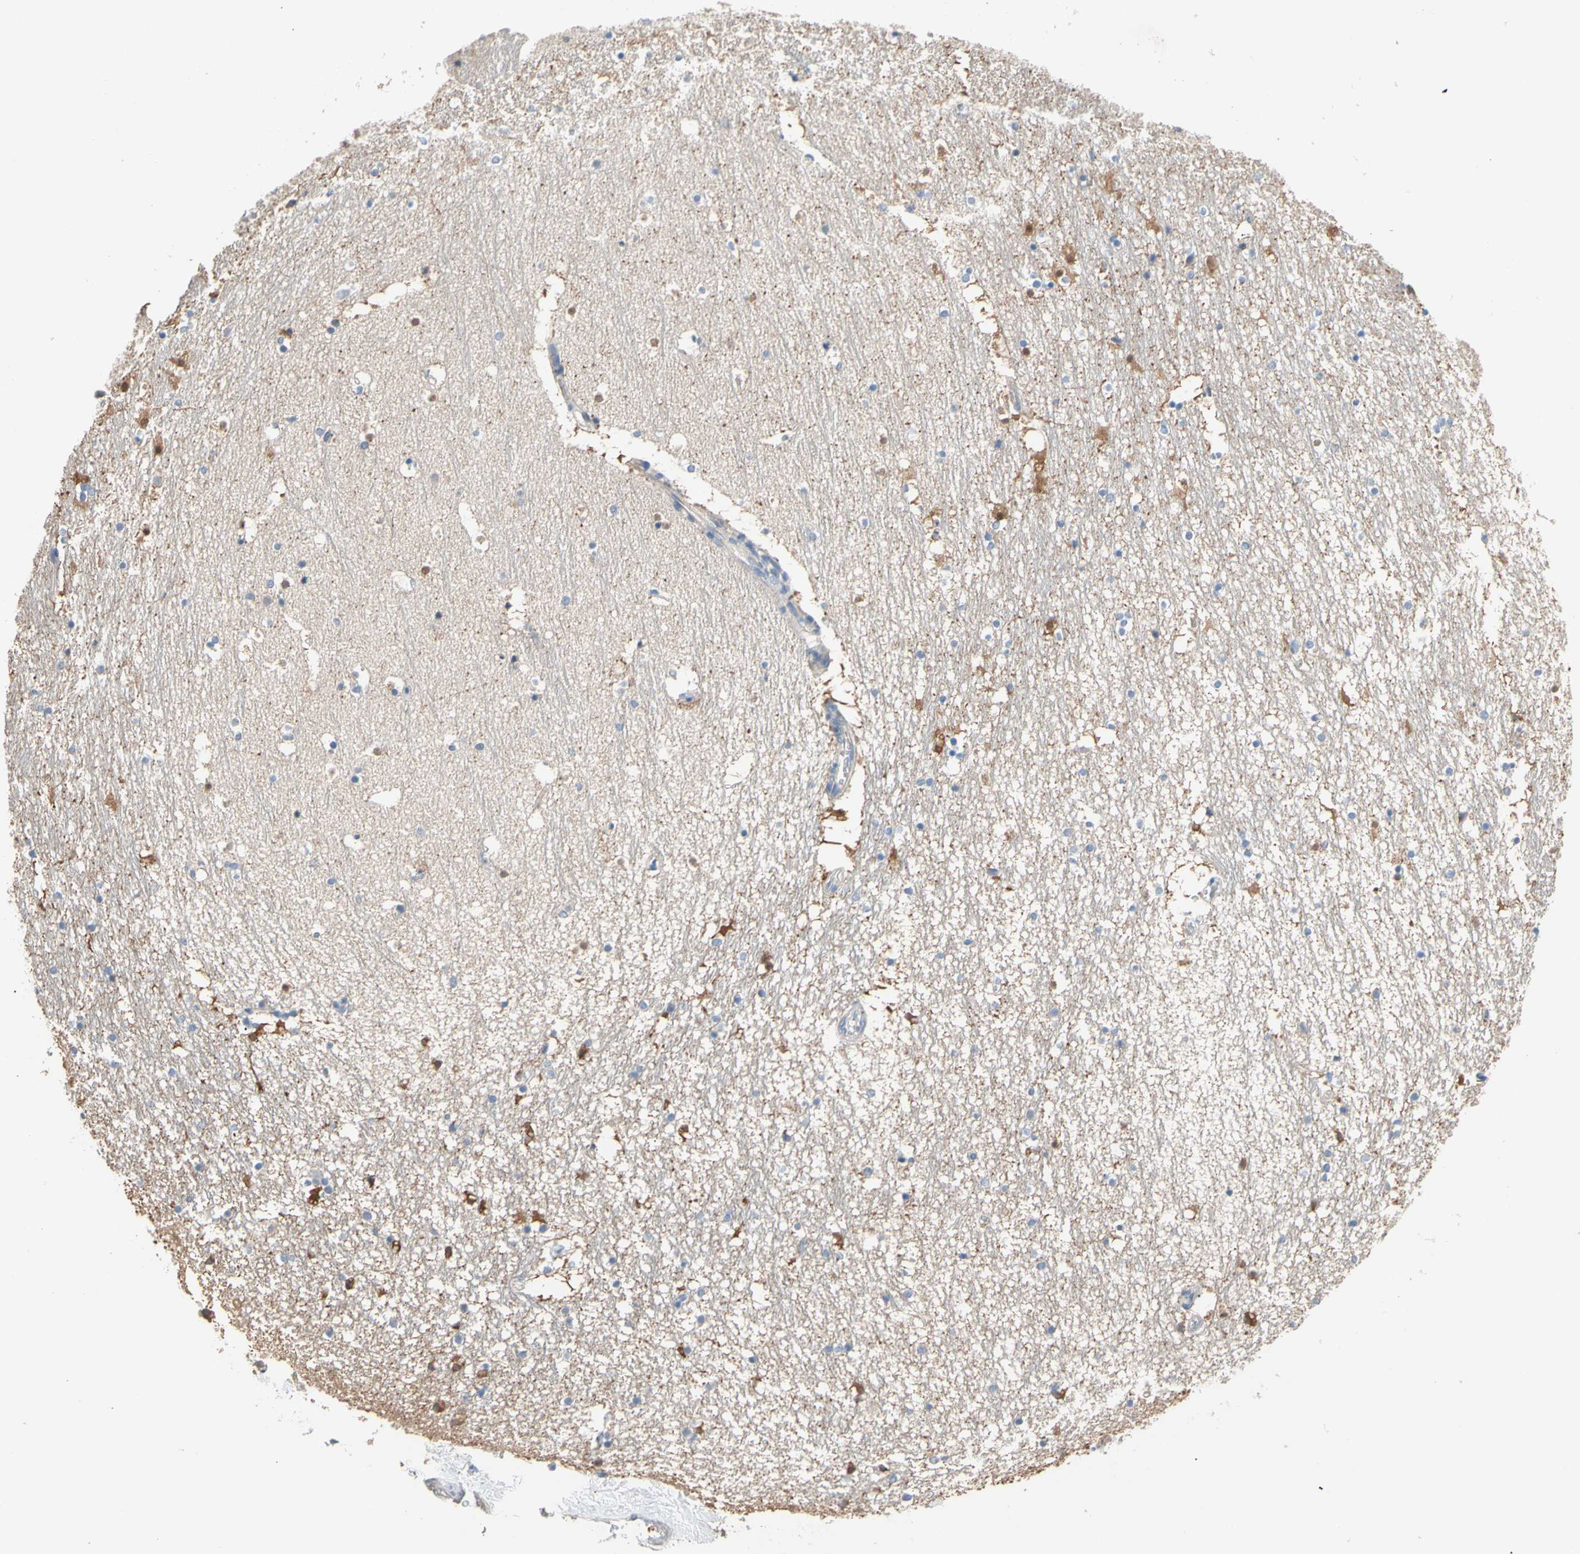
{"staining": {"intensity": "moderate", "quantity": "<25%", "location": "cytoplasmic/membranous,nuclear"}, "tissue": "hippocampus", "cell_type": "Glial cells", "image_type": "normal", "snomed": [{"axis": "morphology", "description": "Normal tissue, NOS"}, {"axis": "topography", "description": "Hippocampus"}], "caption": "This is an image of immunohistochemistry (IHC) staining of benign hippocampus, which shows moderate positivity in the cytoplasmic/membranous,nuclear of glial cells.", "gene": "BBOX1", "patient": {"sex": "male", "age": 45}}